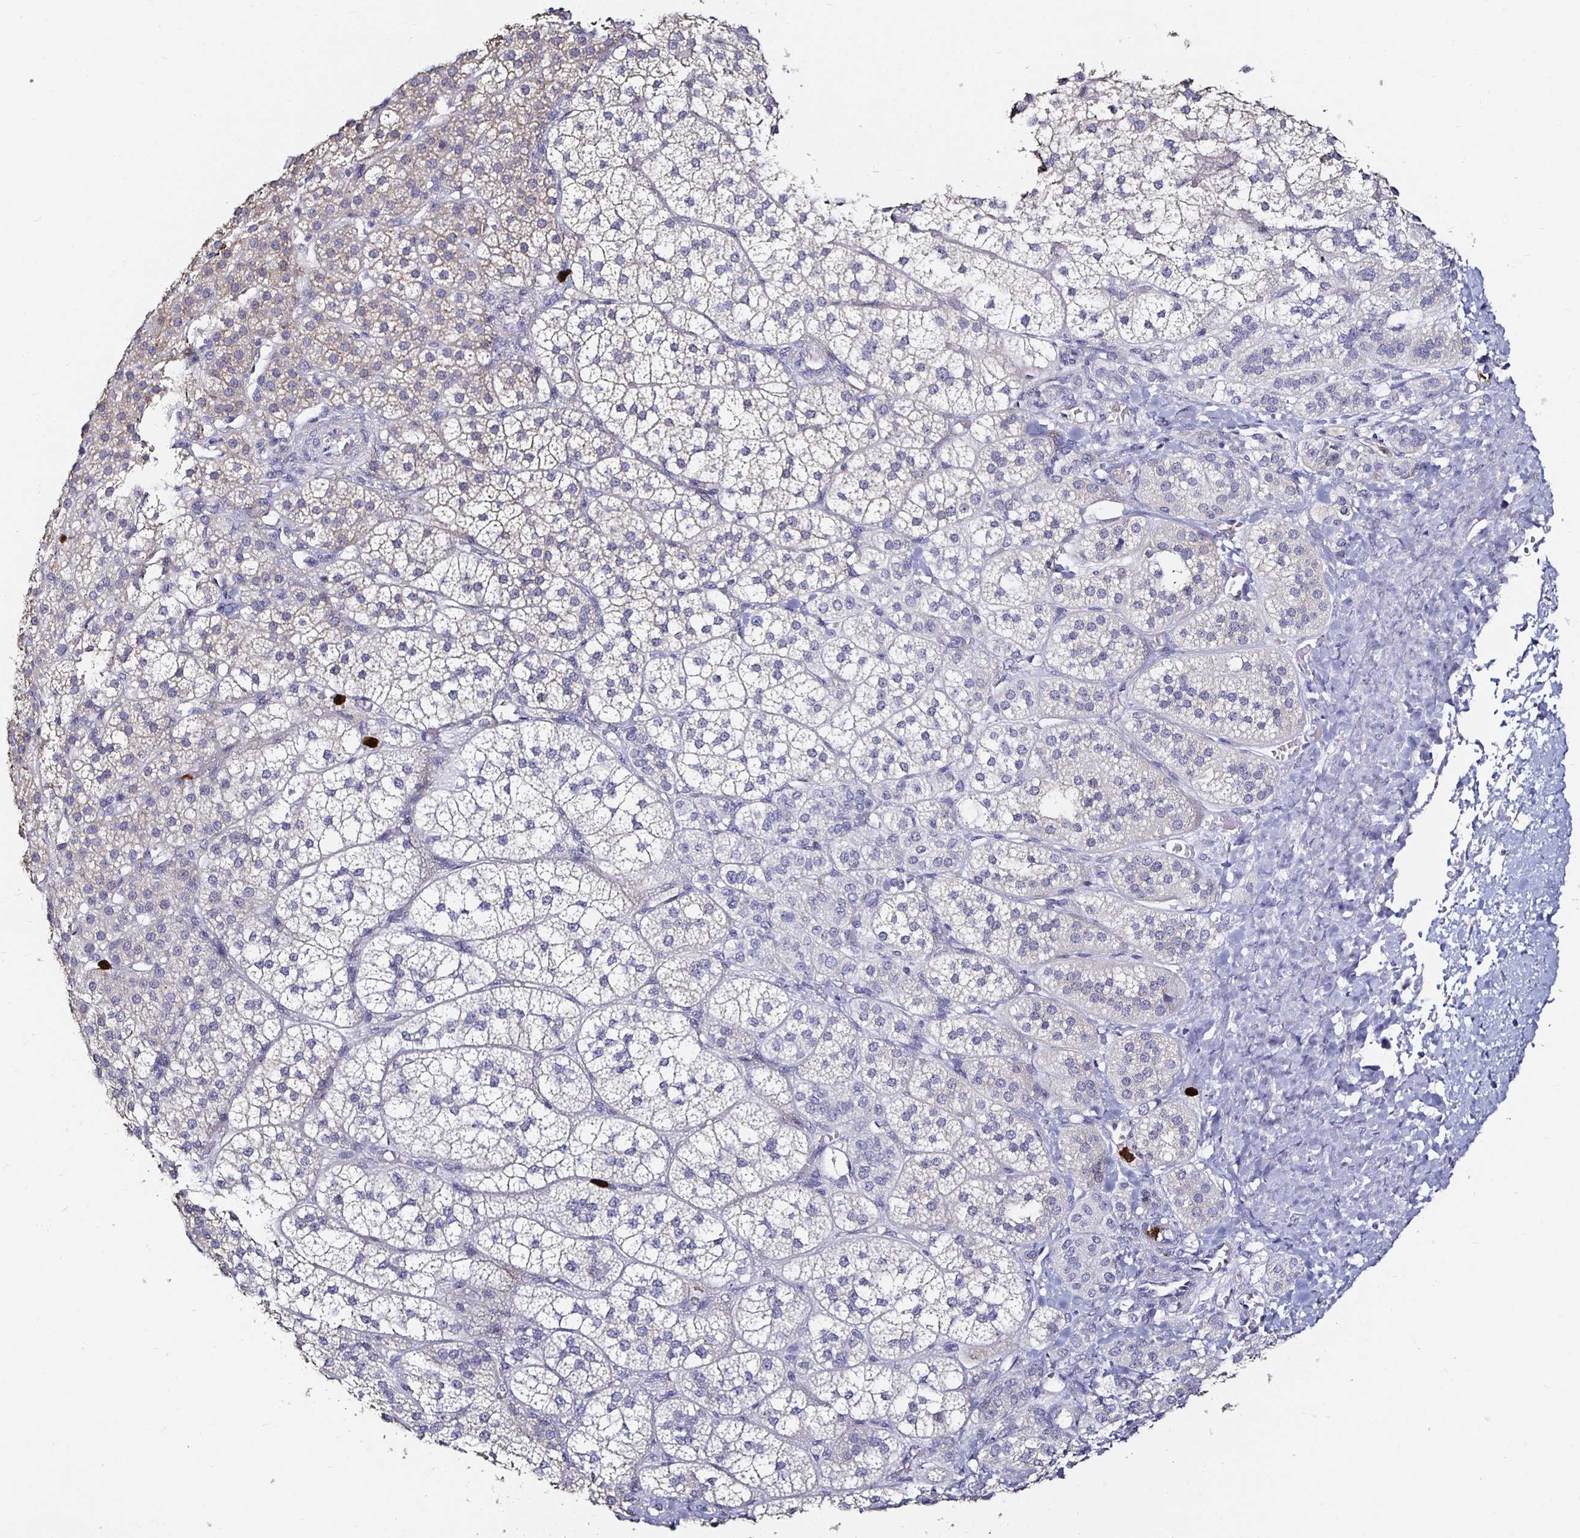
{"staining": {"intensity": "moderate", "quantity": "<25%", "location": "cytoplasmic/membranous"}, "tissue": "adrenal gland", "cell_type": "Glandular cells", "image_type": "normal", "snomed": [{"axis": "morphology", "description": "Normal tissue, NOS"}, {"axis": "topography", "description": "Adrenal gland"}], "caption": "This histopathology image displays unremarkable adrenal gland stained with immunohistochemistry (IHC) to label a protein in brown. The cytoplasmic/membranous of glandular cells show moderate positivity for the protein. Nuclei are counter-stained blue.", "gene": "TLR4", "patient": {"sex": "female", "age": 60}}